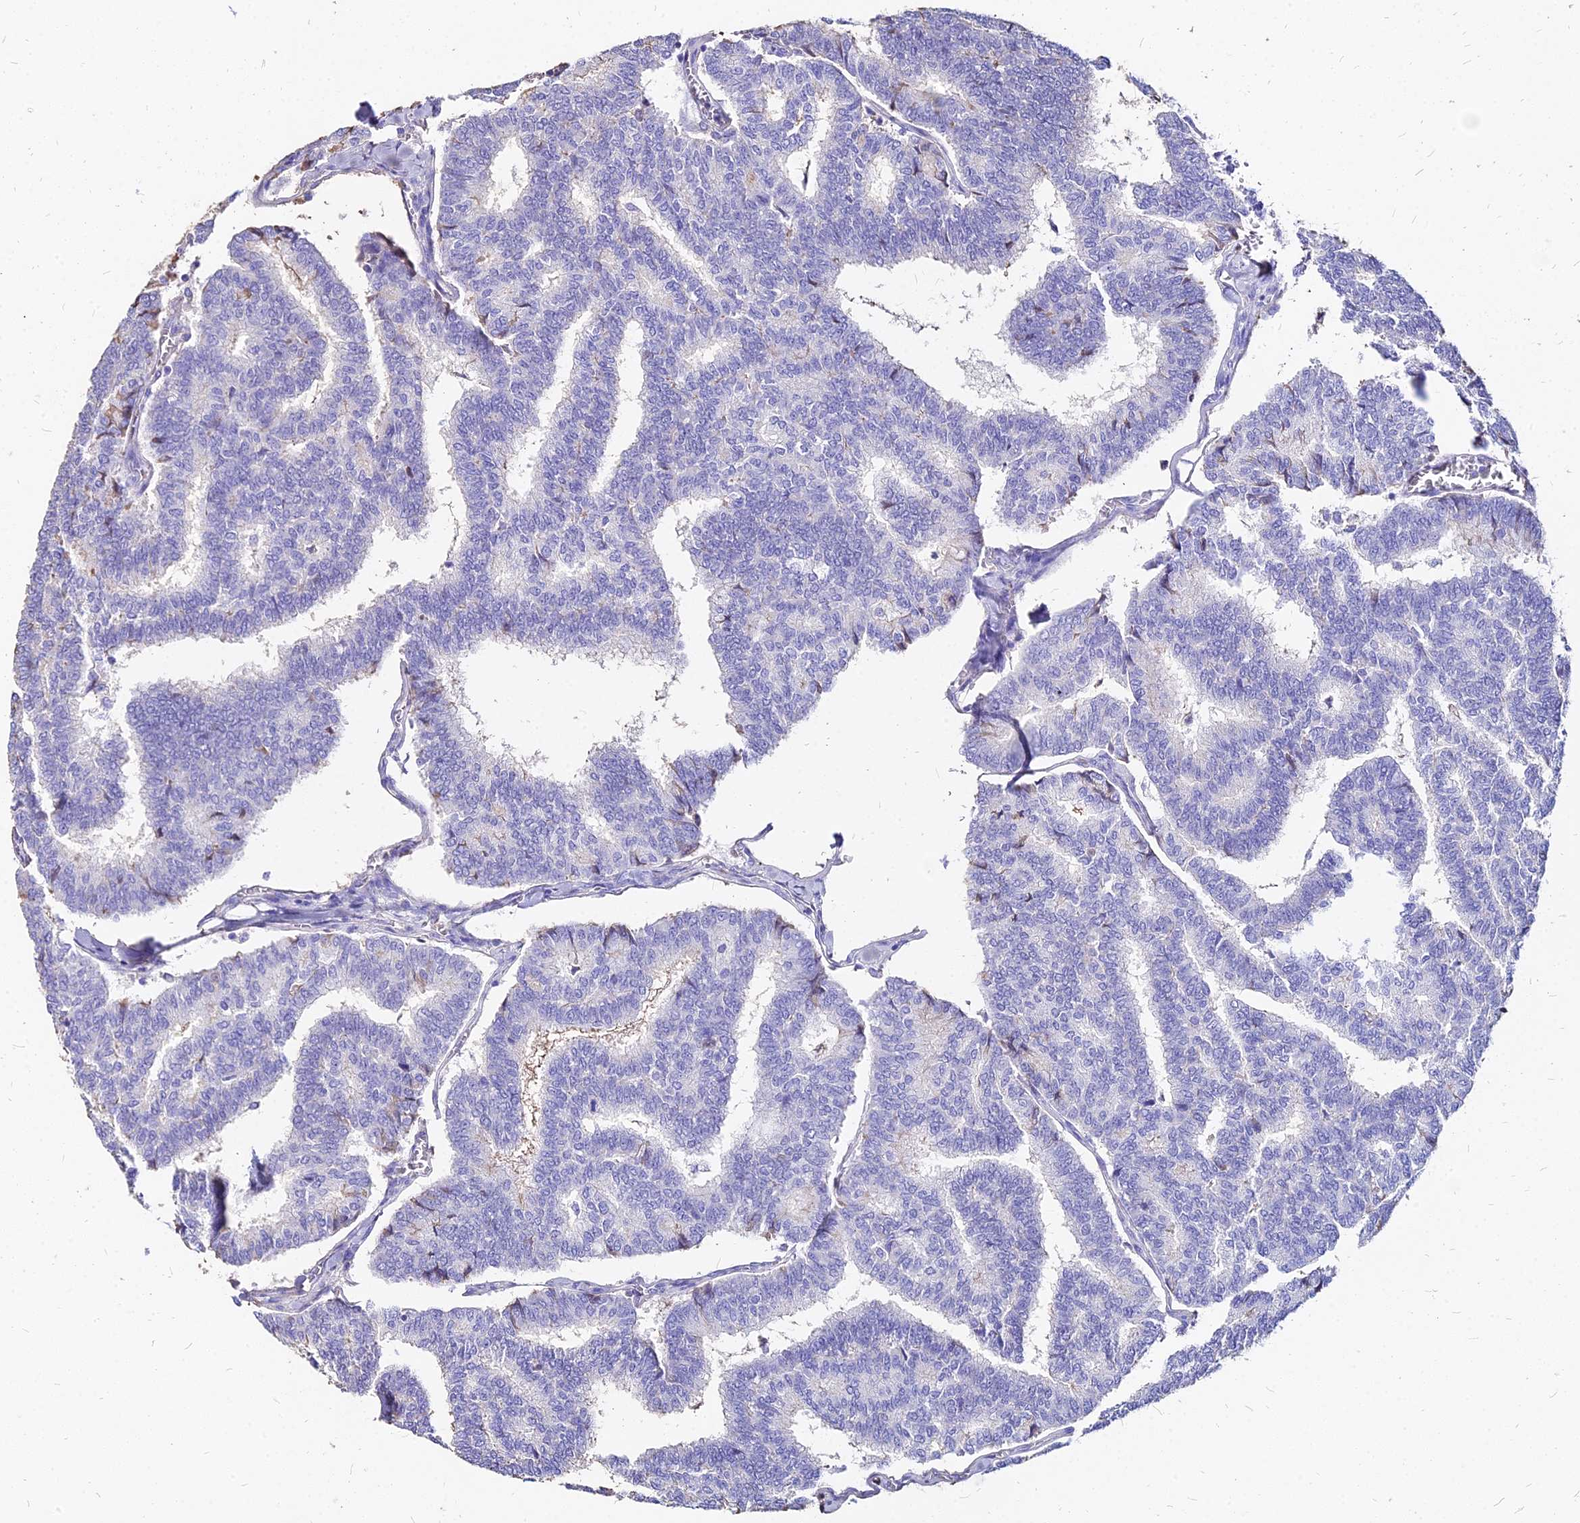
{"staining": {"intensity": "negative", "quantity": "none", "location": "none"}, "tissue": "thyroid cancer", "cell_type": "Tumor cells", "image_type": "cancer", "snomed": [{"axis": "morphology", "description": "Papillary adenocarcinoma, NOS"}, {"axis": "topography", "description": "Thyroid gland"}], "caption": "Protein analysis of thyroid cancer displays no significant positivity in tumor cells.", "gene": "NME5", "patient": {"sex": "female", "age": 35}}